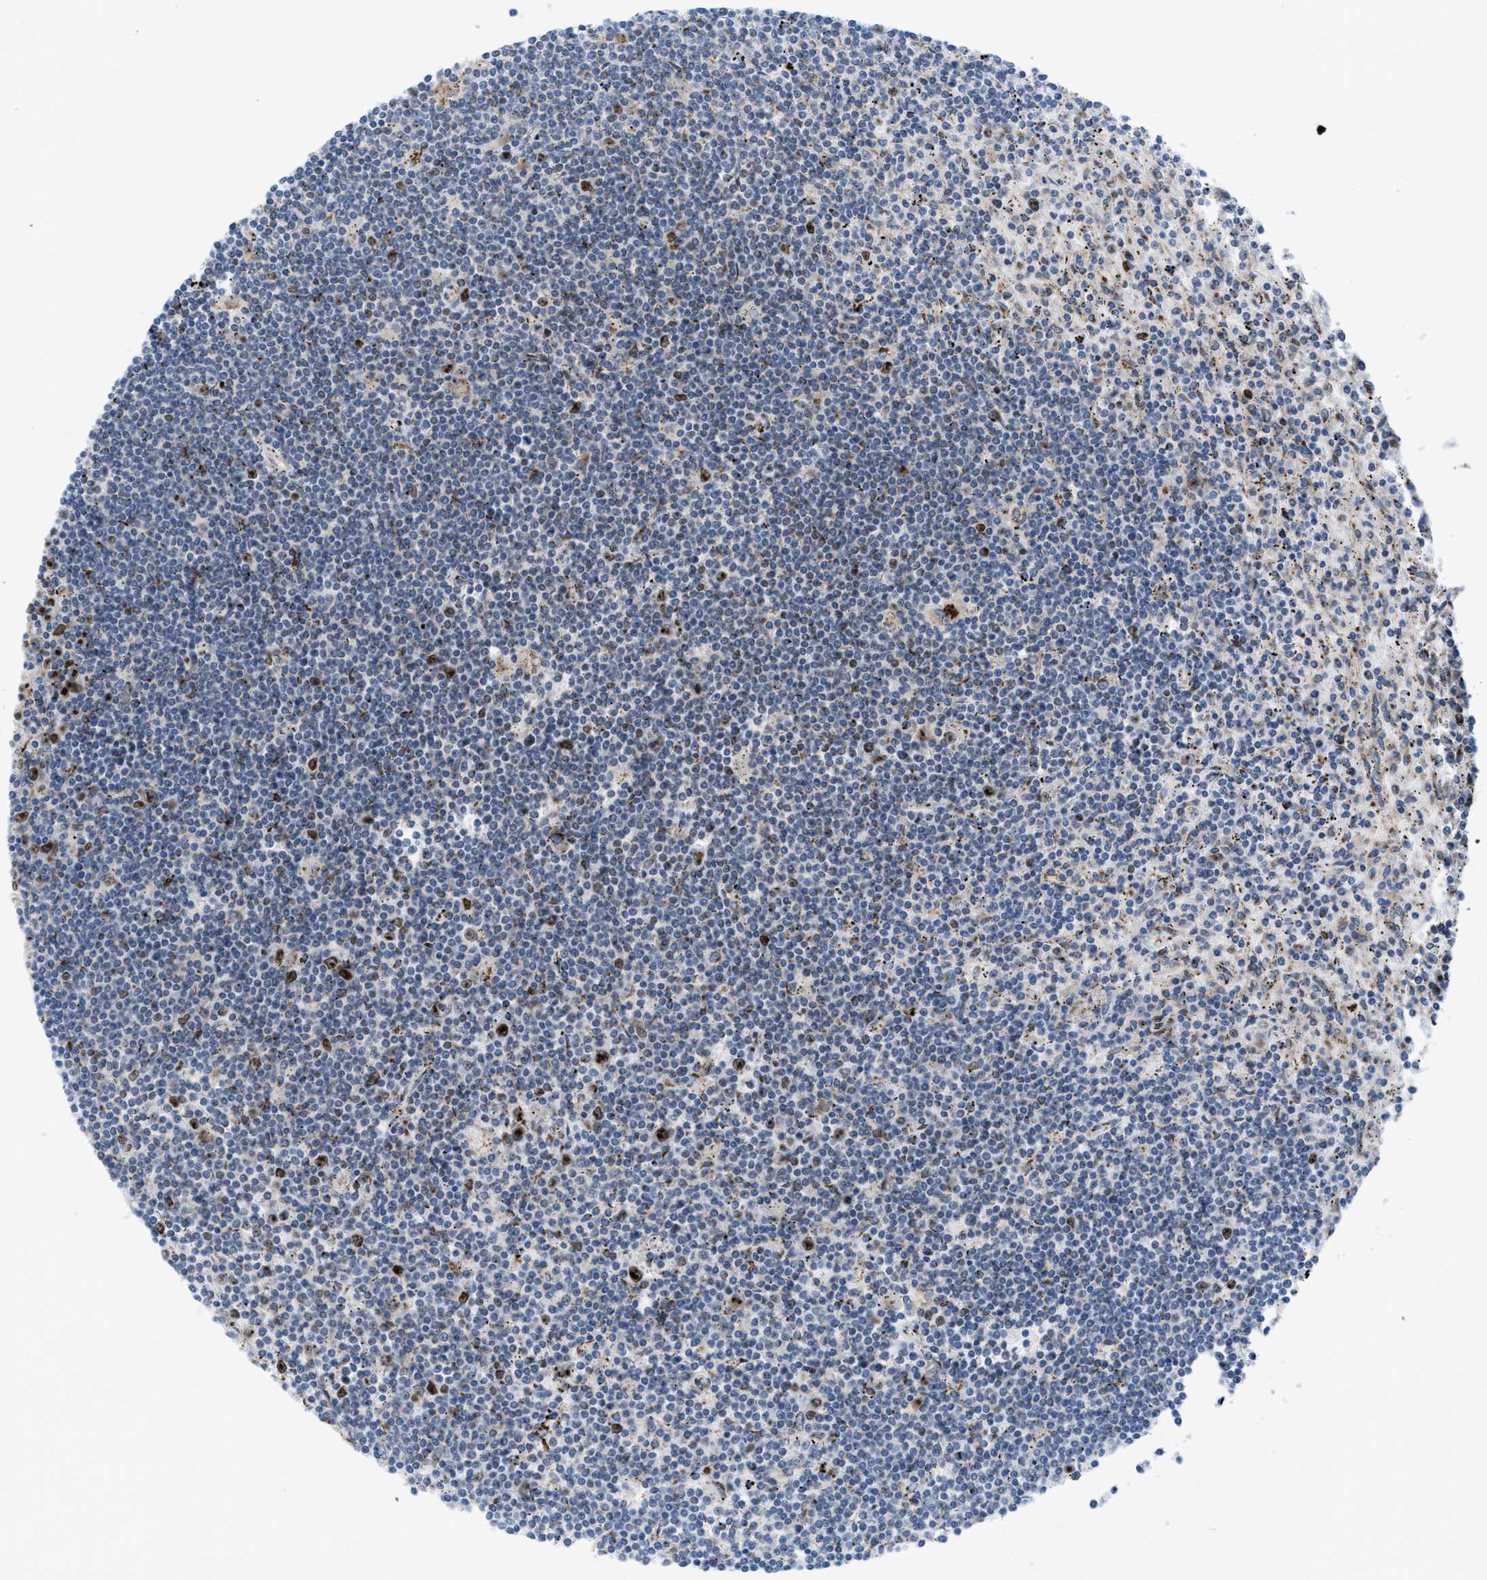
{"staining": {"intensity": "negative", "quantity": "none", "location": "none"}, "tissue": "lymphoma", "cell_type": "Tumor cells", "image_type": "cancer", "snomed": [{"axis": "morphology", "description": "Malignant lymphoma, non-Hodgkin's type, Low grade"}, {"axis": "topography", "description": "Spleen"}], "caption": "A photomicrograph of human lymphoma is negative for staining in tumor cells. (Stains: DAB (3,3'-diaminobenzidine) immunohistochemistry with hematoxylin counter stain, Microscopy: brightfield microscopy at high magnification).", "gene": "SLC38A10", "patient": {"sex": "male", "age": 76}}